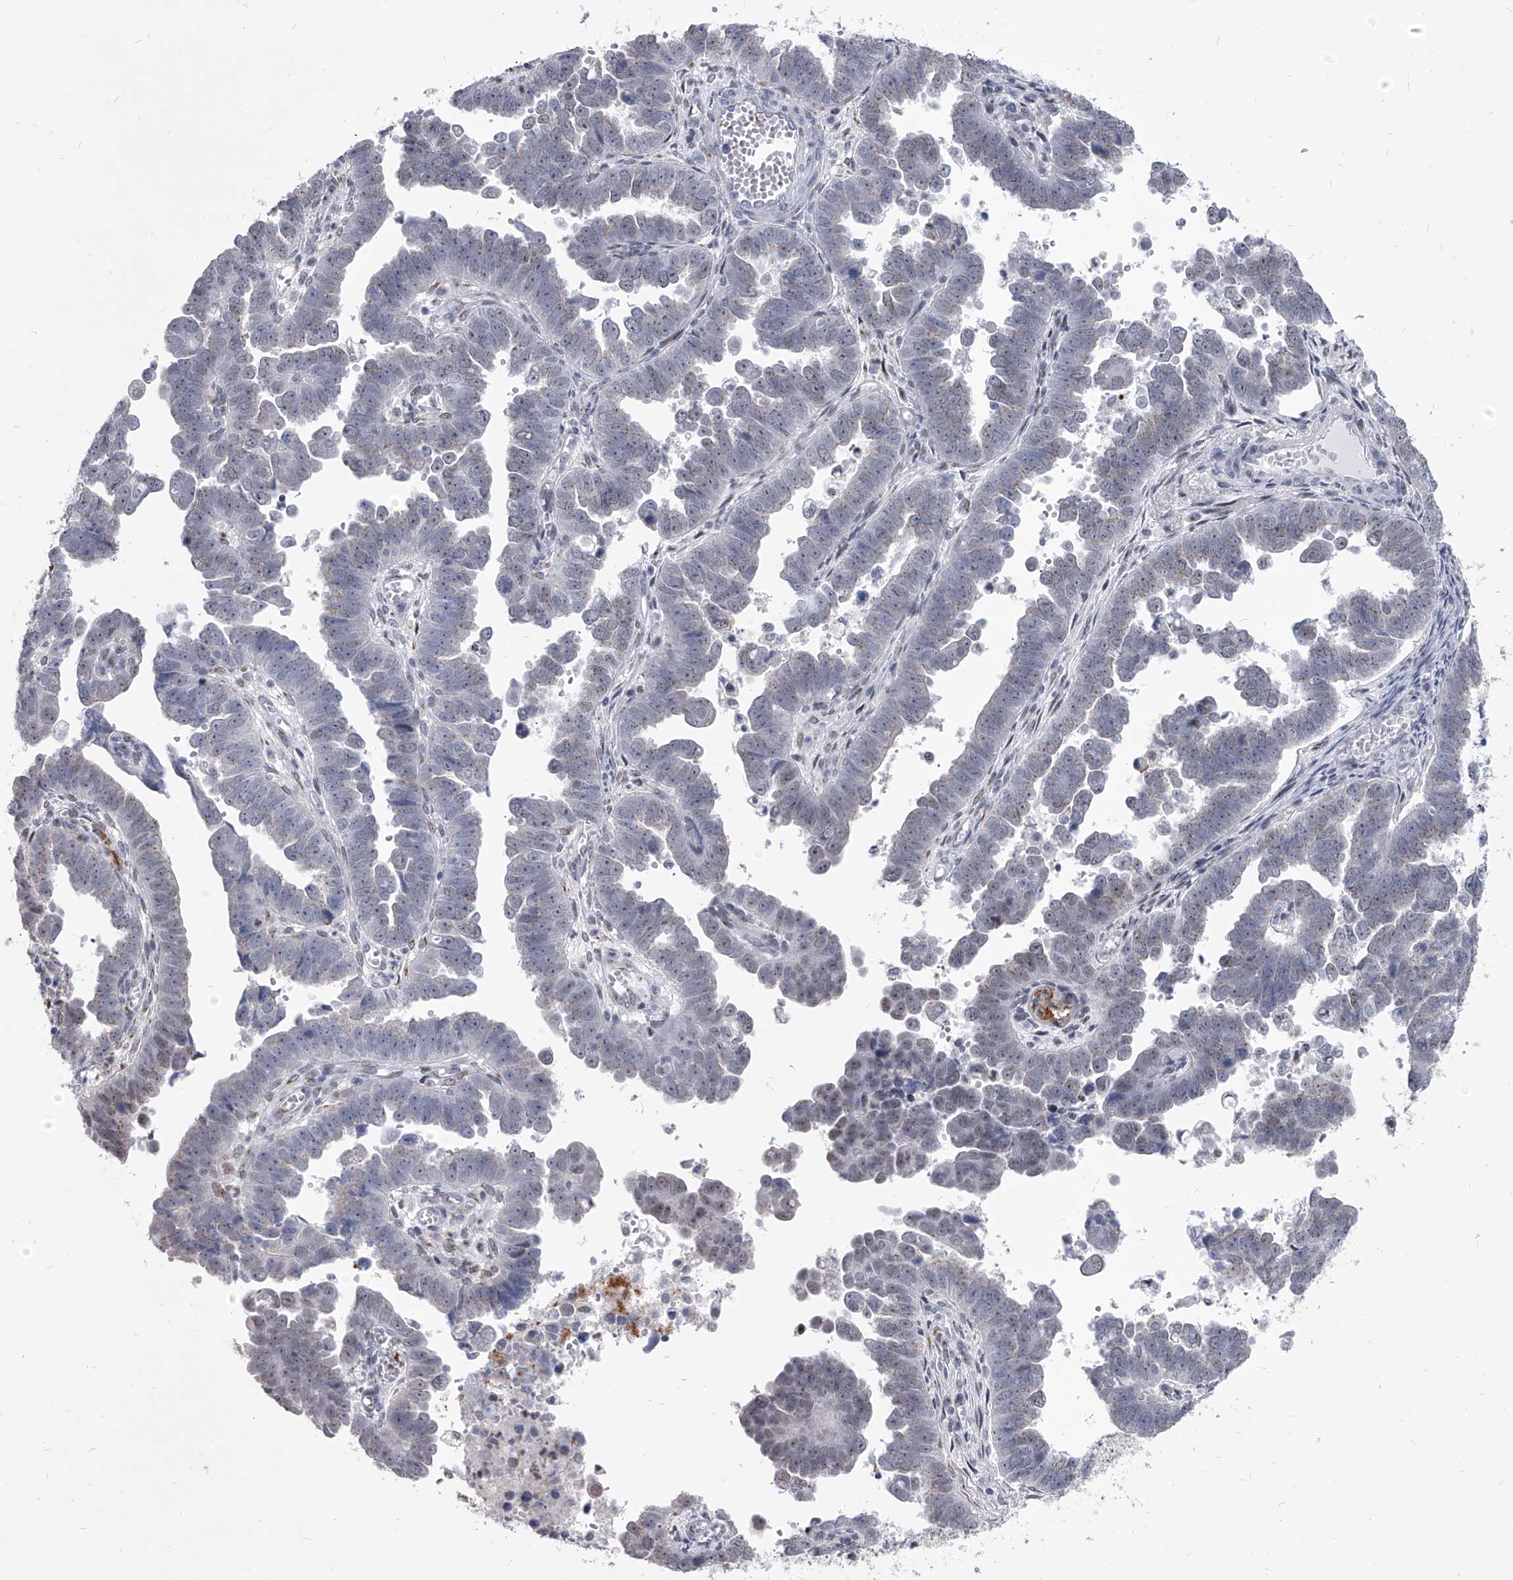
{"staining": {"intensity": "negative", "quantity": "none", "location": "none"}, "tissue": "endometrial cancer", "cell_type": "Tumor cells", "image_type": "cancer", "snomed": [{"axis": "morphology", "description": "Adenocarcinoma, NOS"}, {"axis": "topography", "description": "Endometrium"}], "caption": "This micrograph is of adenocarcinoma (endometrial) stained with IHC to label a protein in brown with the nuclei are counter-stained blue. There is no staining in tumor cells.", "gene": "EVA1C", "patient": {"sex": "female", "age": 75}}